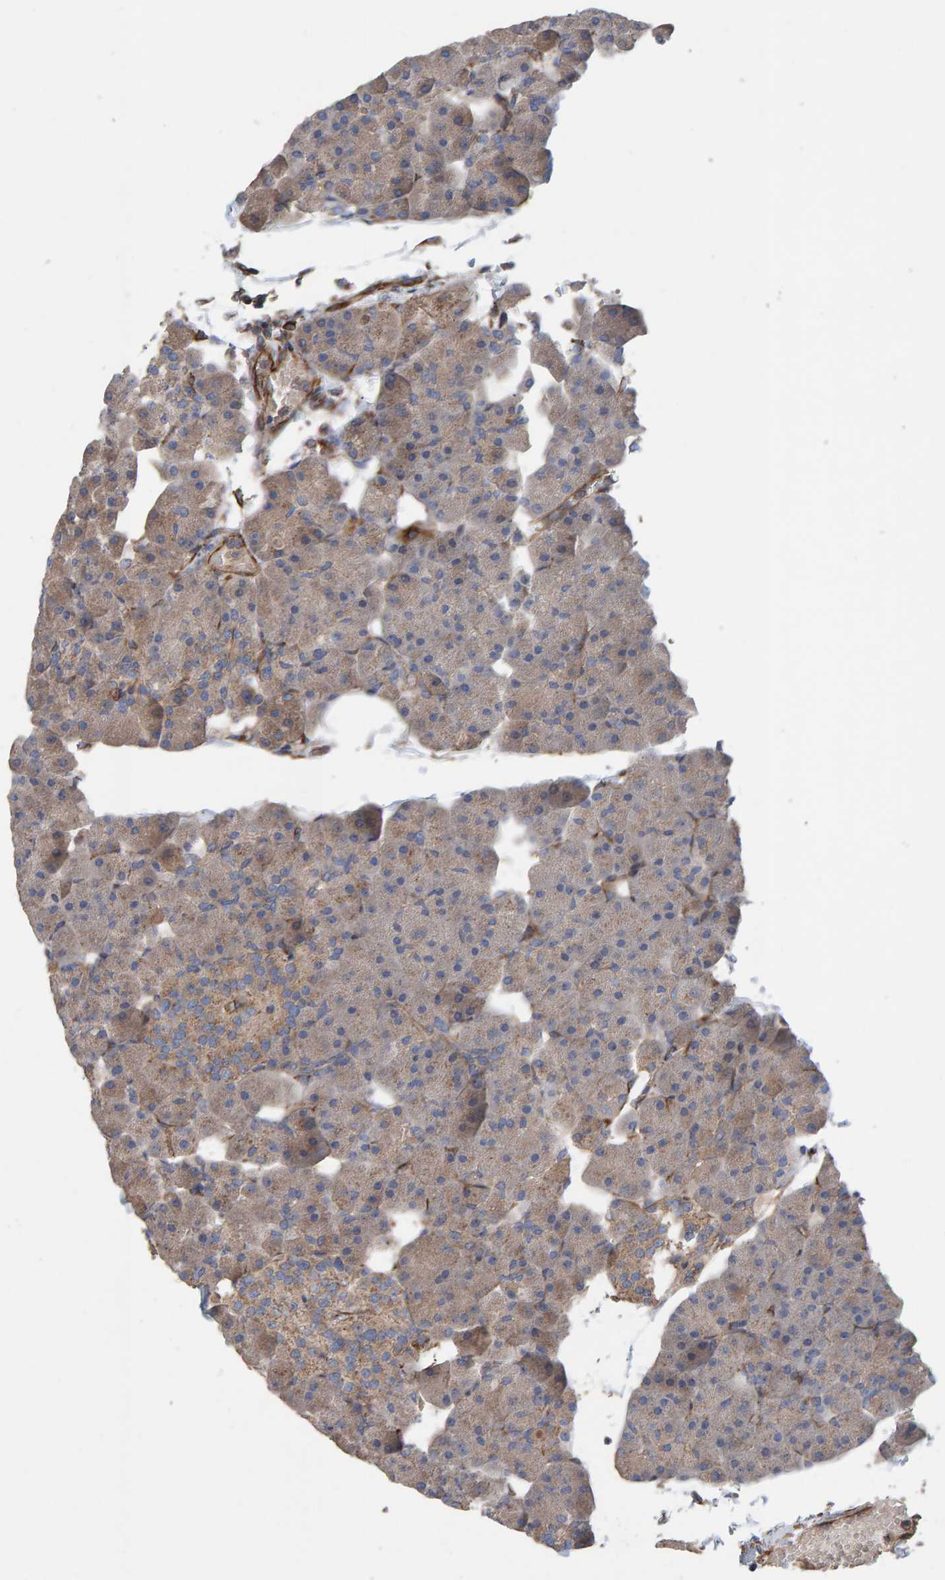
{"staining": {"intensity": "weak", "quantity": ">75%", "location": "cytoplasmic/membranous"}, "tissue": "pancreas", "cell_type": "Exocrine glandular cells", "image_type": "normal", "snomed": [{"axis": "morphology", "description": "Normal tissue, NOS"}, {"axis": "topography", "description": "Pancreas"}], "caption": "A low amount of weak cytoplasmic/membranous expression is identified in about >75% of exocrine glandular cells in normal pancreas.", "gene": "ZNF347", "patient": {"sex": "male", "age": 35}}